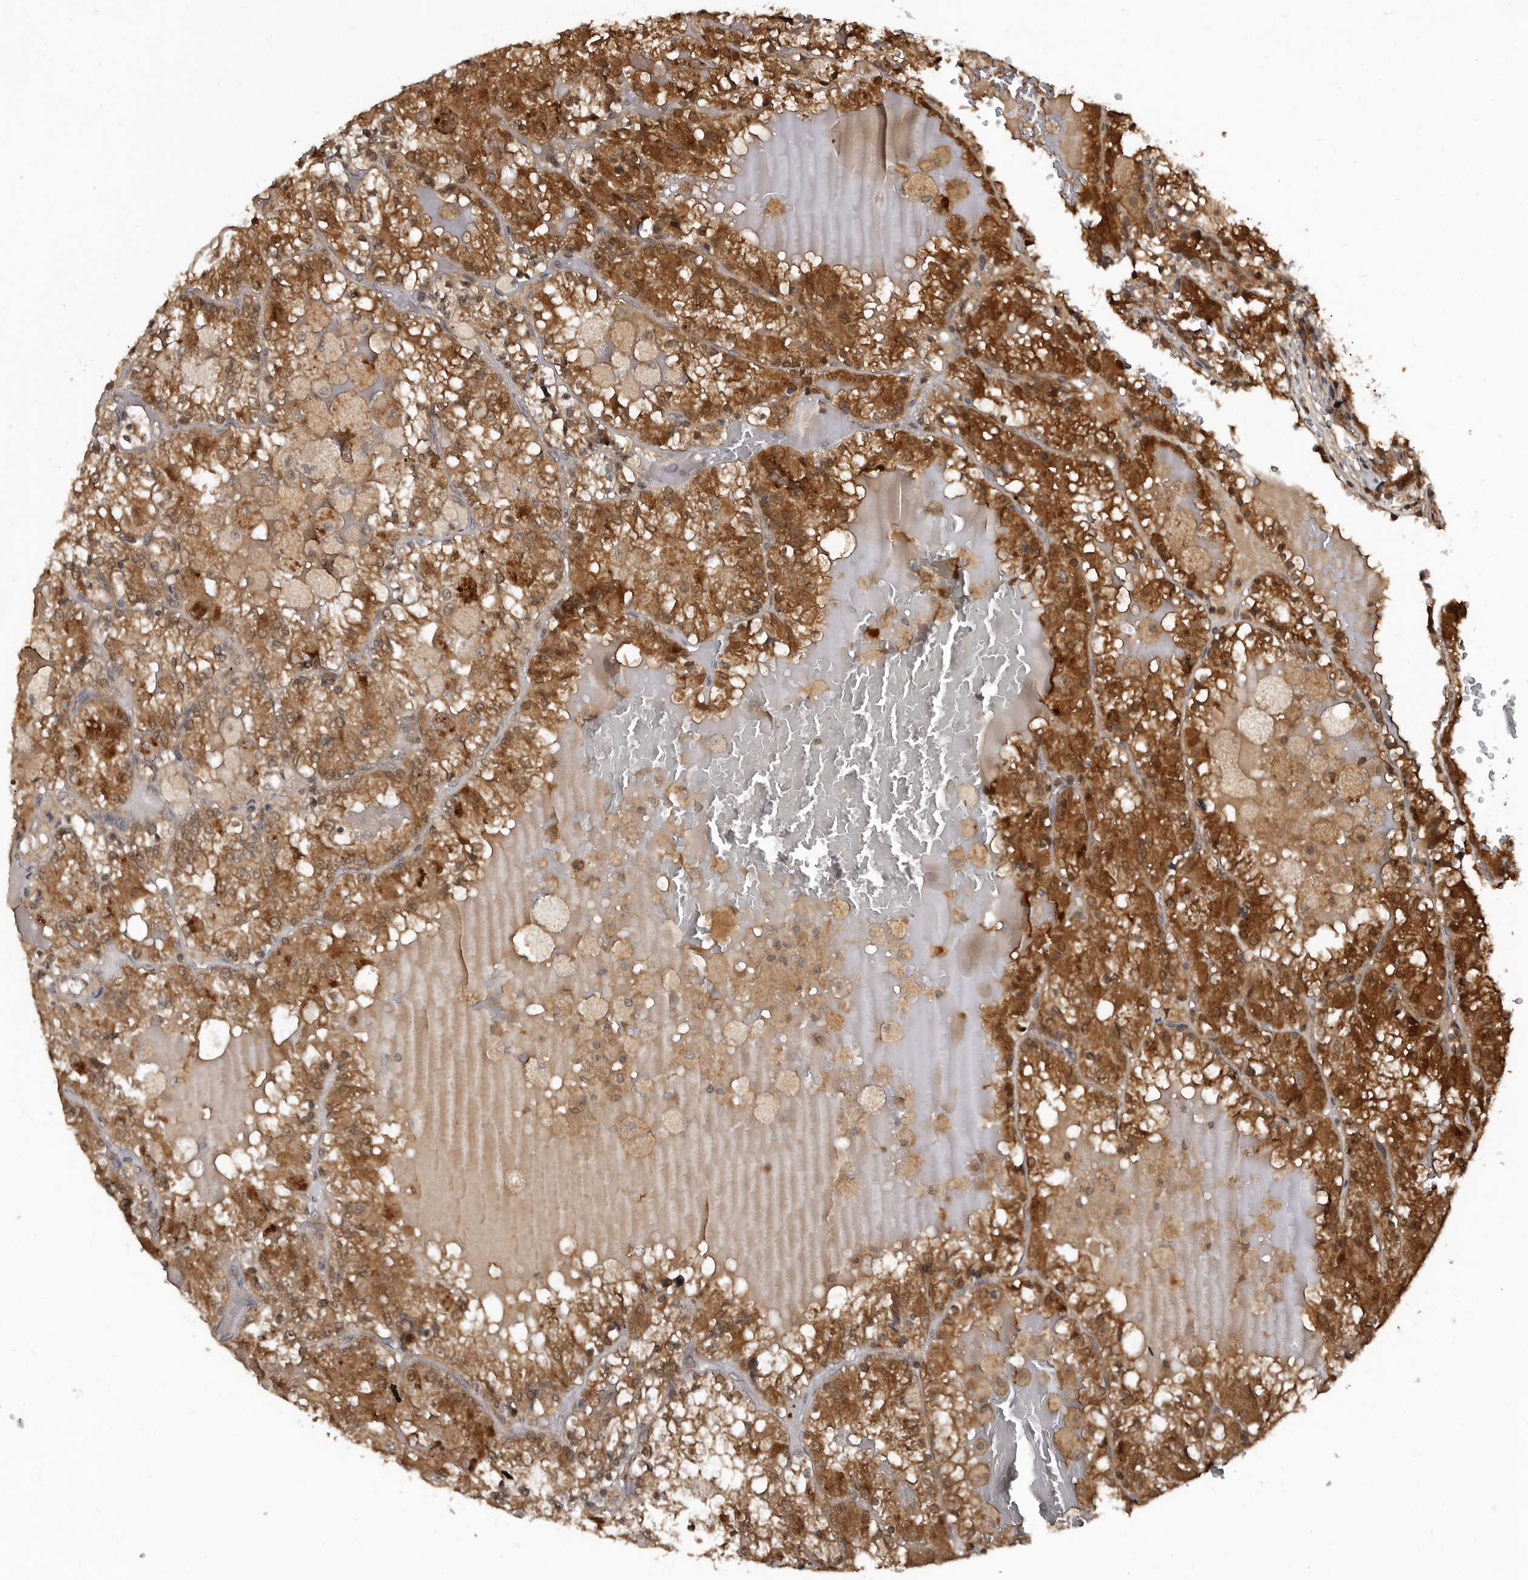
{"staining": {"intensity": "strong", "quantity": ">75%", "location": "cytoplasmic/membranous"}, "tissue": "renal cancer", "cell_type": "Tumor cells", "image_type": "cancer", "snomed": [{"axis": "morphology", "description": "Adenocarcinoma, NOS"}, {"axis": "topography", "description": "Kidney"}], "caption": "Adenocarcinoma (renal) stained with a protein marker exhibits strong staining in tumor cells.", "gene": "PMVK", "patient": {"sex": "female", "age": 56}}